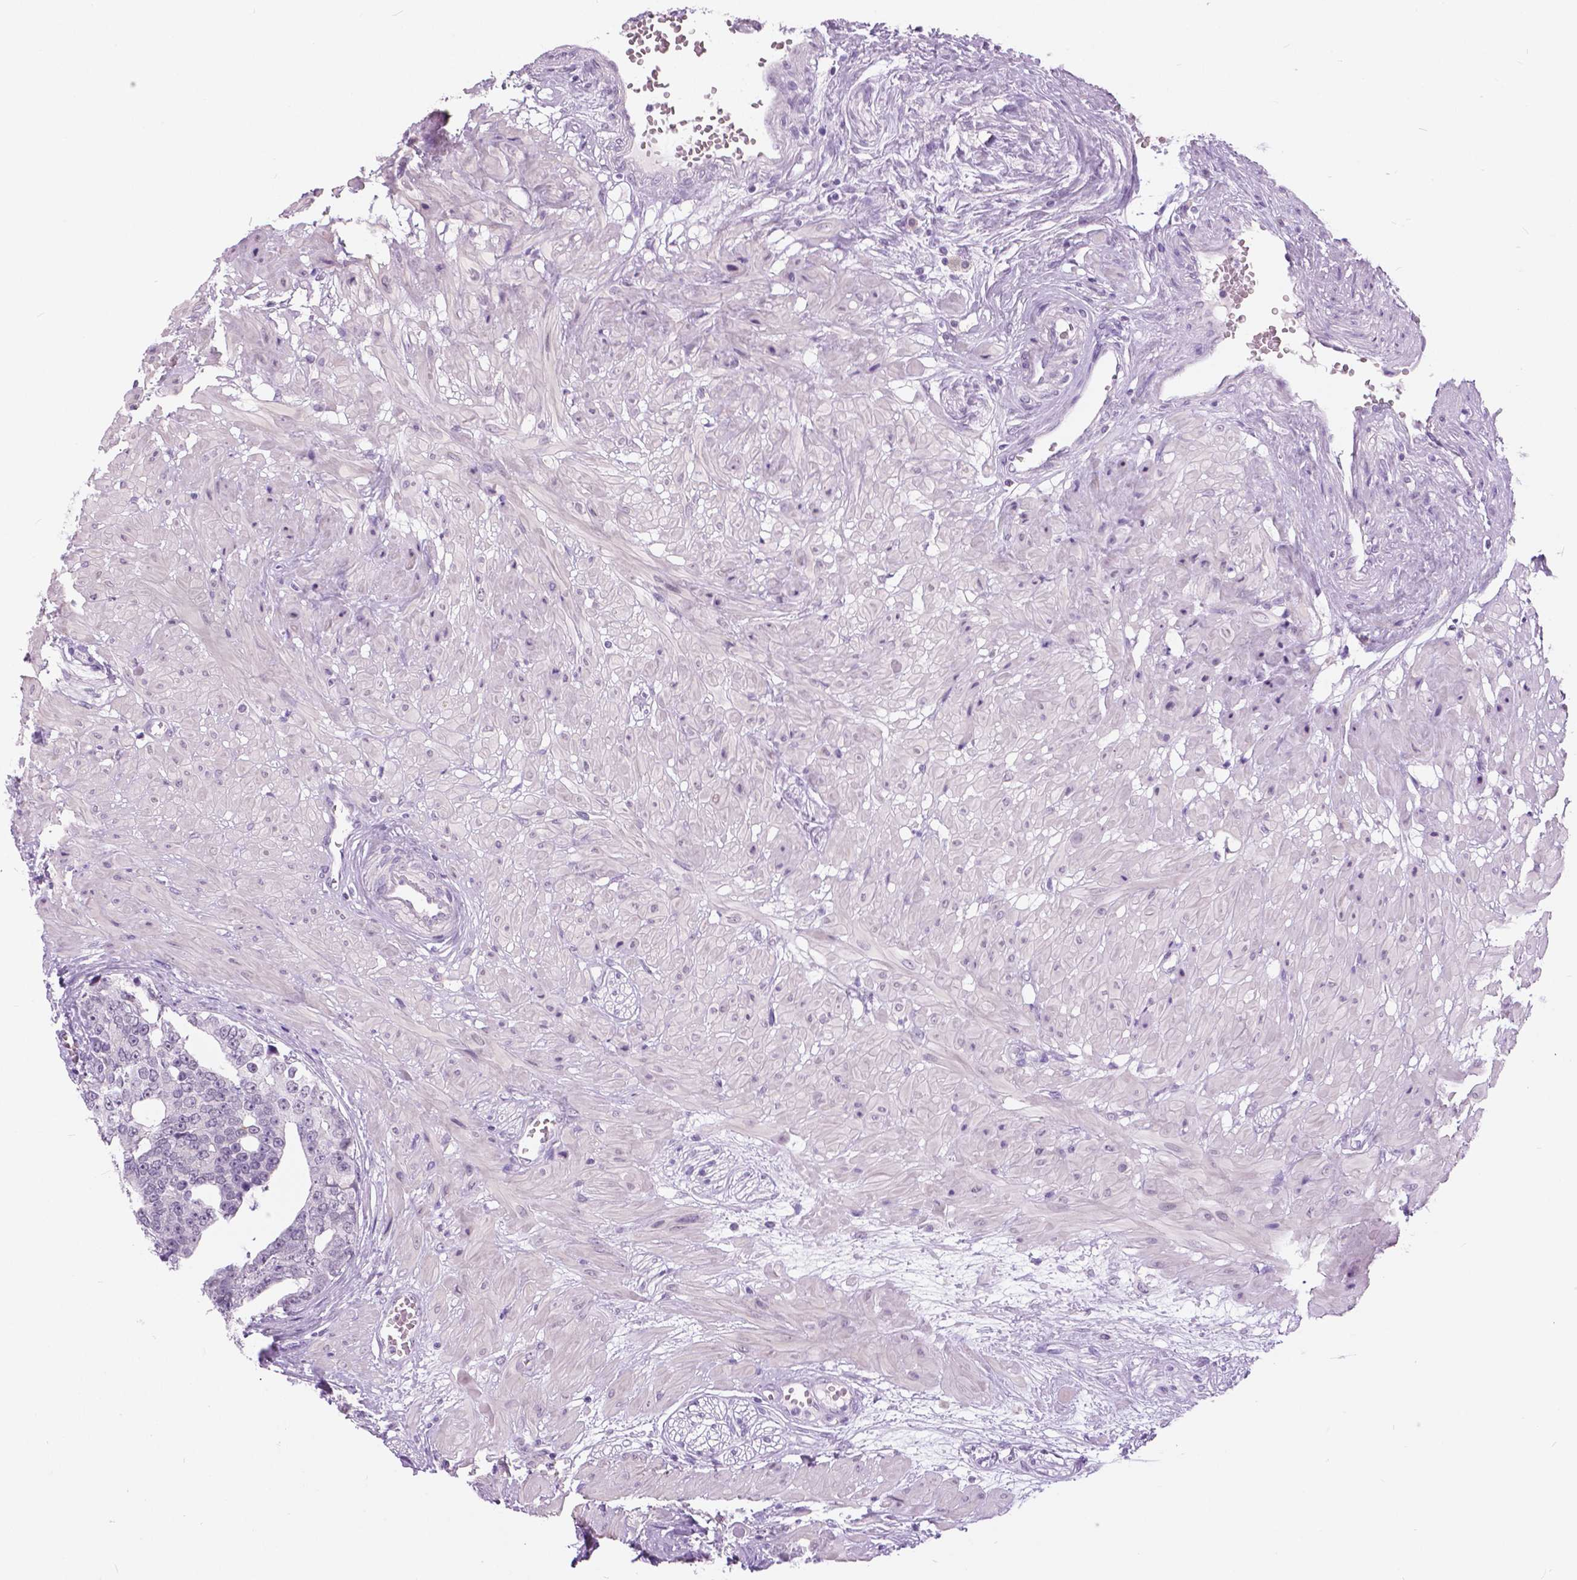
{"staining": {"intensity": "negative", "quantity": "none", "location": "none"}, "tissue": "prostate cancer", "cell_type": "Tumor cells", "image_type": "cancer", "snomed": [{"axis": "morphology", "description": "Adenocarcinoma, High grade"}, {"axis": "topography", "description": "Prostate"}], "caption": "Tumor cells are negative for protein expression in human prostate adenocarcinoma (high-grade). (DAB (3,3'-diaminobenzidine) immunohistochemistry (IHC), high magnification).", "gene": "MYOM1", "patient": {"sex": "male", "age": 71}}